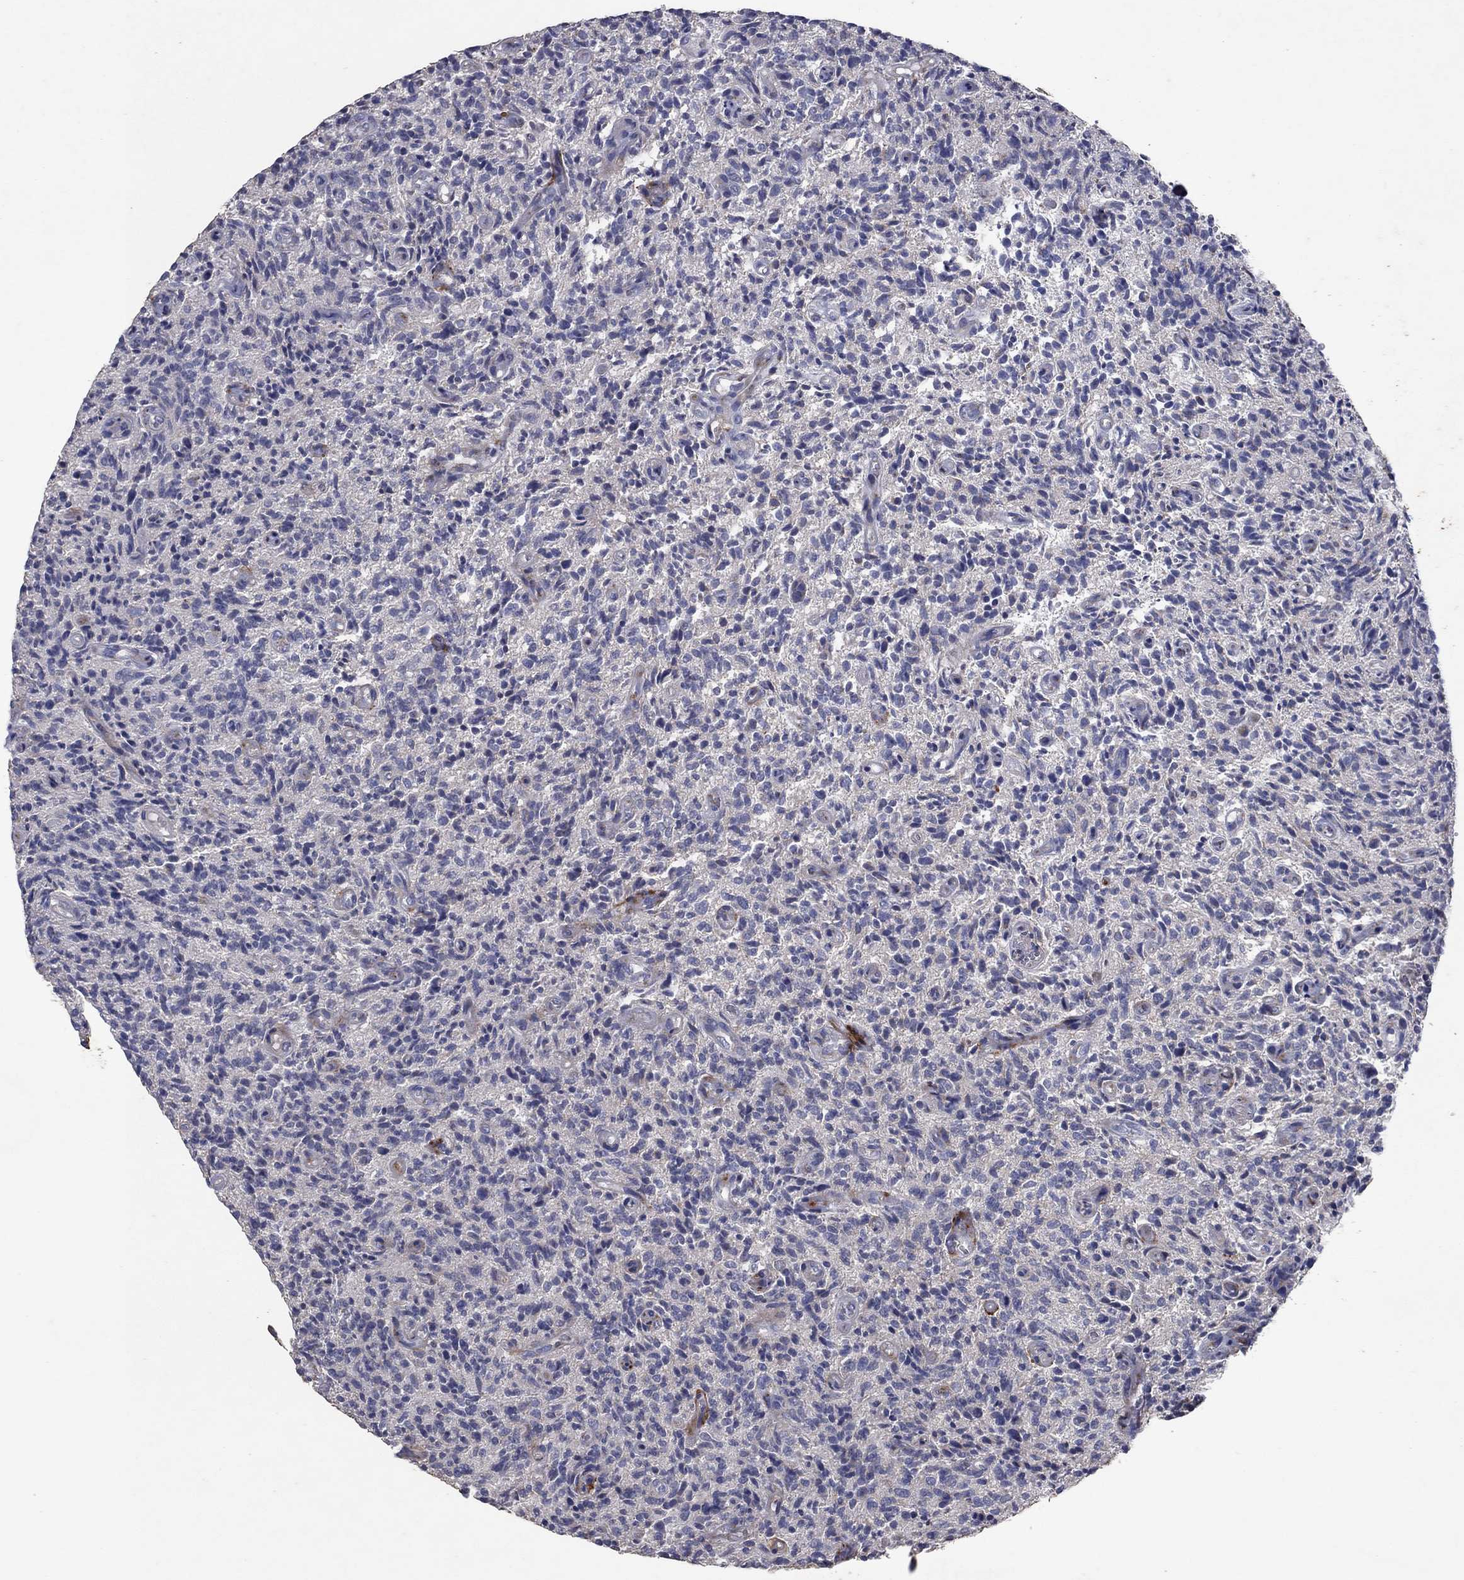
{"staining": {"intensity": "negative", "quantity": "none", "location": "none"}, "tissue": "glioma", "cell_type": "Tumor cells", "image_type": "cancer", "snomed": [{"axis": "morphology", "description": "Glioma, malignant, High grade"}, {"axis": "topography", "description": "Brain"}], "caption": "Malignant high-grade glioma stained for a protein using immunohistochemistry shows no positivity tumor cells.", "gene": "FRG1", "patient": {"sex": "male", "age": 64}}